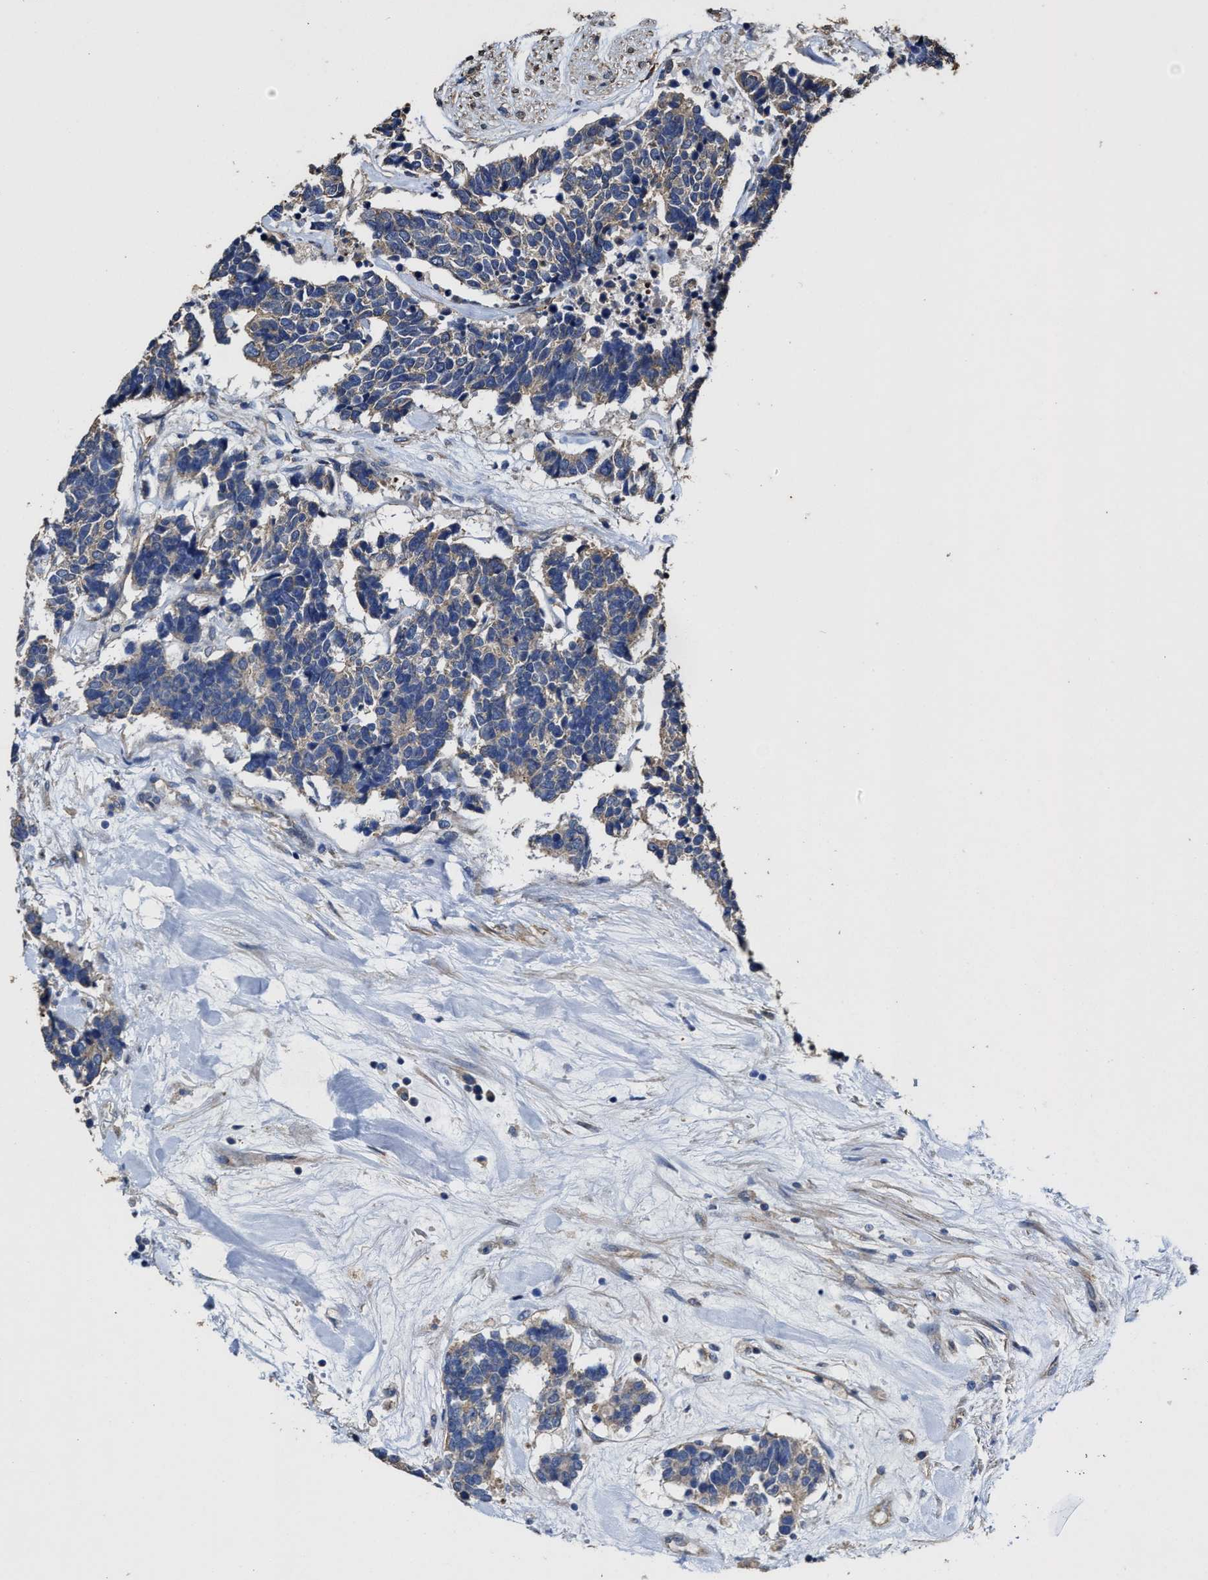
{"staining": {"intensity": "weak", "quantity": "25%-75%", "location": "cytoplasmic/membranous"}, "tissue": "carcinoid", "cell_type": "Tumor cells", "image_type": "cancer", "snomed": [{"axis": "morphology", "description": "Carcinoma, NOS"}, {"axis": "morphology", "description": "Carcinoid, malignant, NOS"}, {"axis": "topography", "description": "Urinary bladder"}], "caption": "Human carcinoid (malignant) stained with a protein marker displays weak staining in tumor cells.", "gene": "SFXN4", "patient": {"sex": "male", "age": 57}}